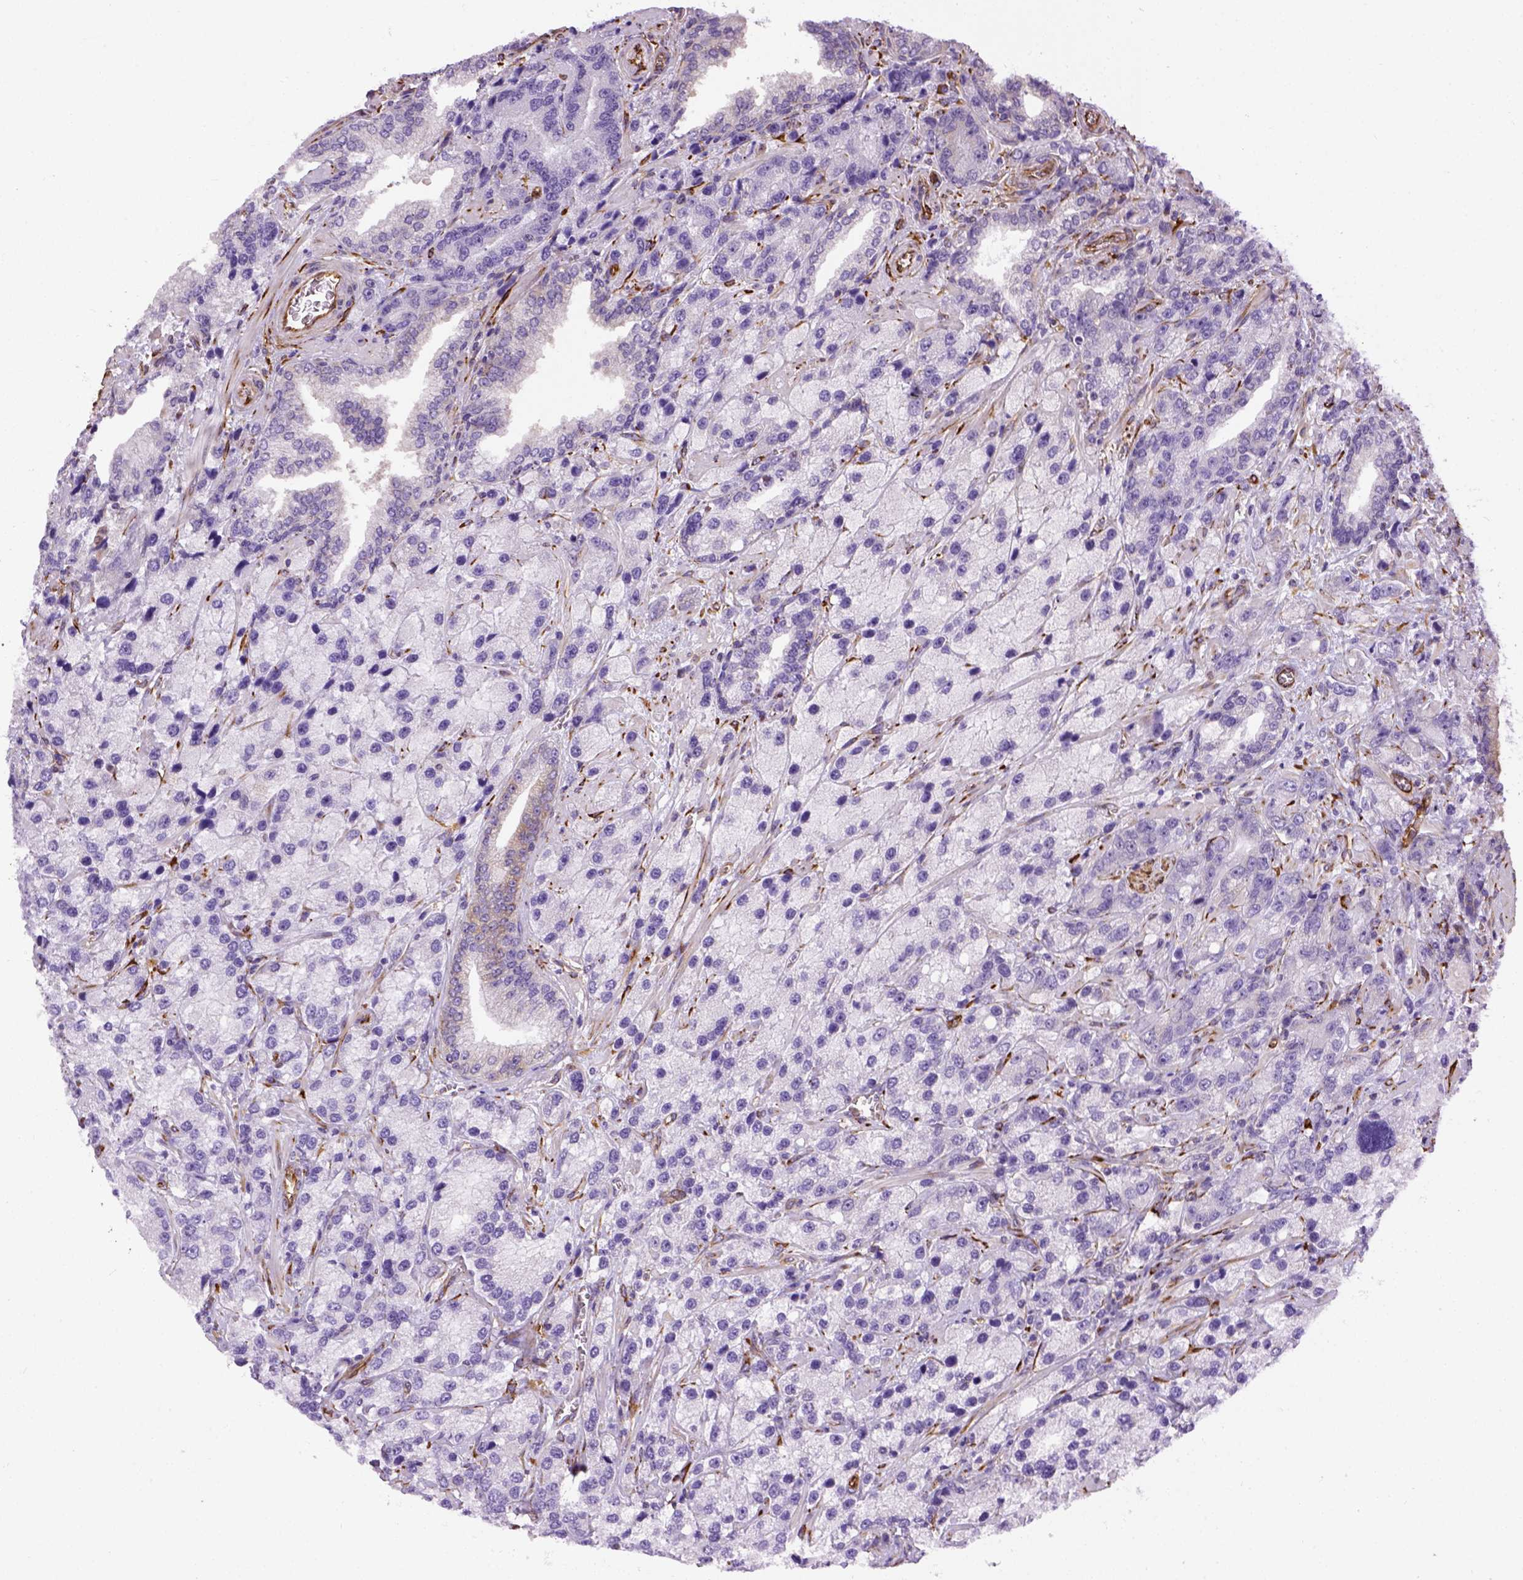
{"staining": {"intensity": "negative", "quantity": "none", "location": "none"}, "tissue": "prostate cancer", "cell_type": "Tumor cells", "image_type": "cancer", "snomed": [{"axis": "morphology", "description": "Adenocarcinoma, NOS"}, {"axis": "topography", "description": "Prostate"}], "caption": "The immunohistochemistry photomicrograph has no significant positivity in tumor cells of prostate cancer (adenocarcinoma) tissue.", "gene": "KAZN", "patient": {"sex": "male", "age": 63}}